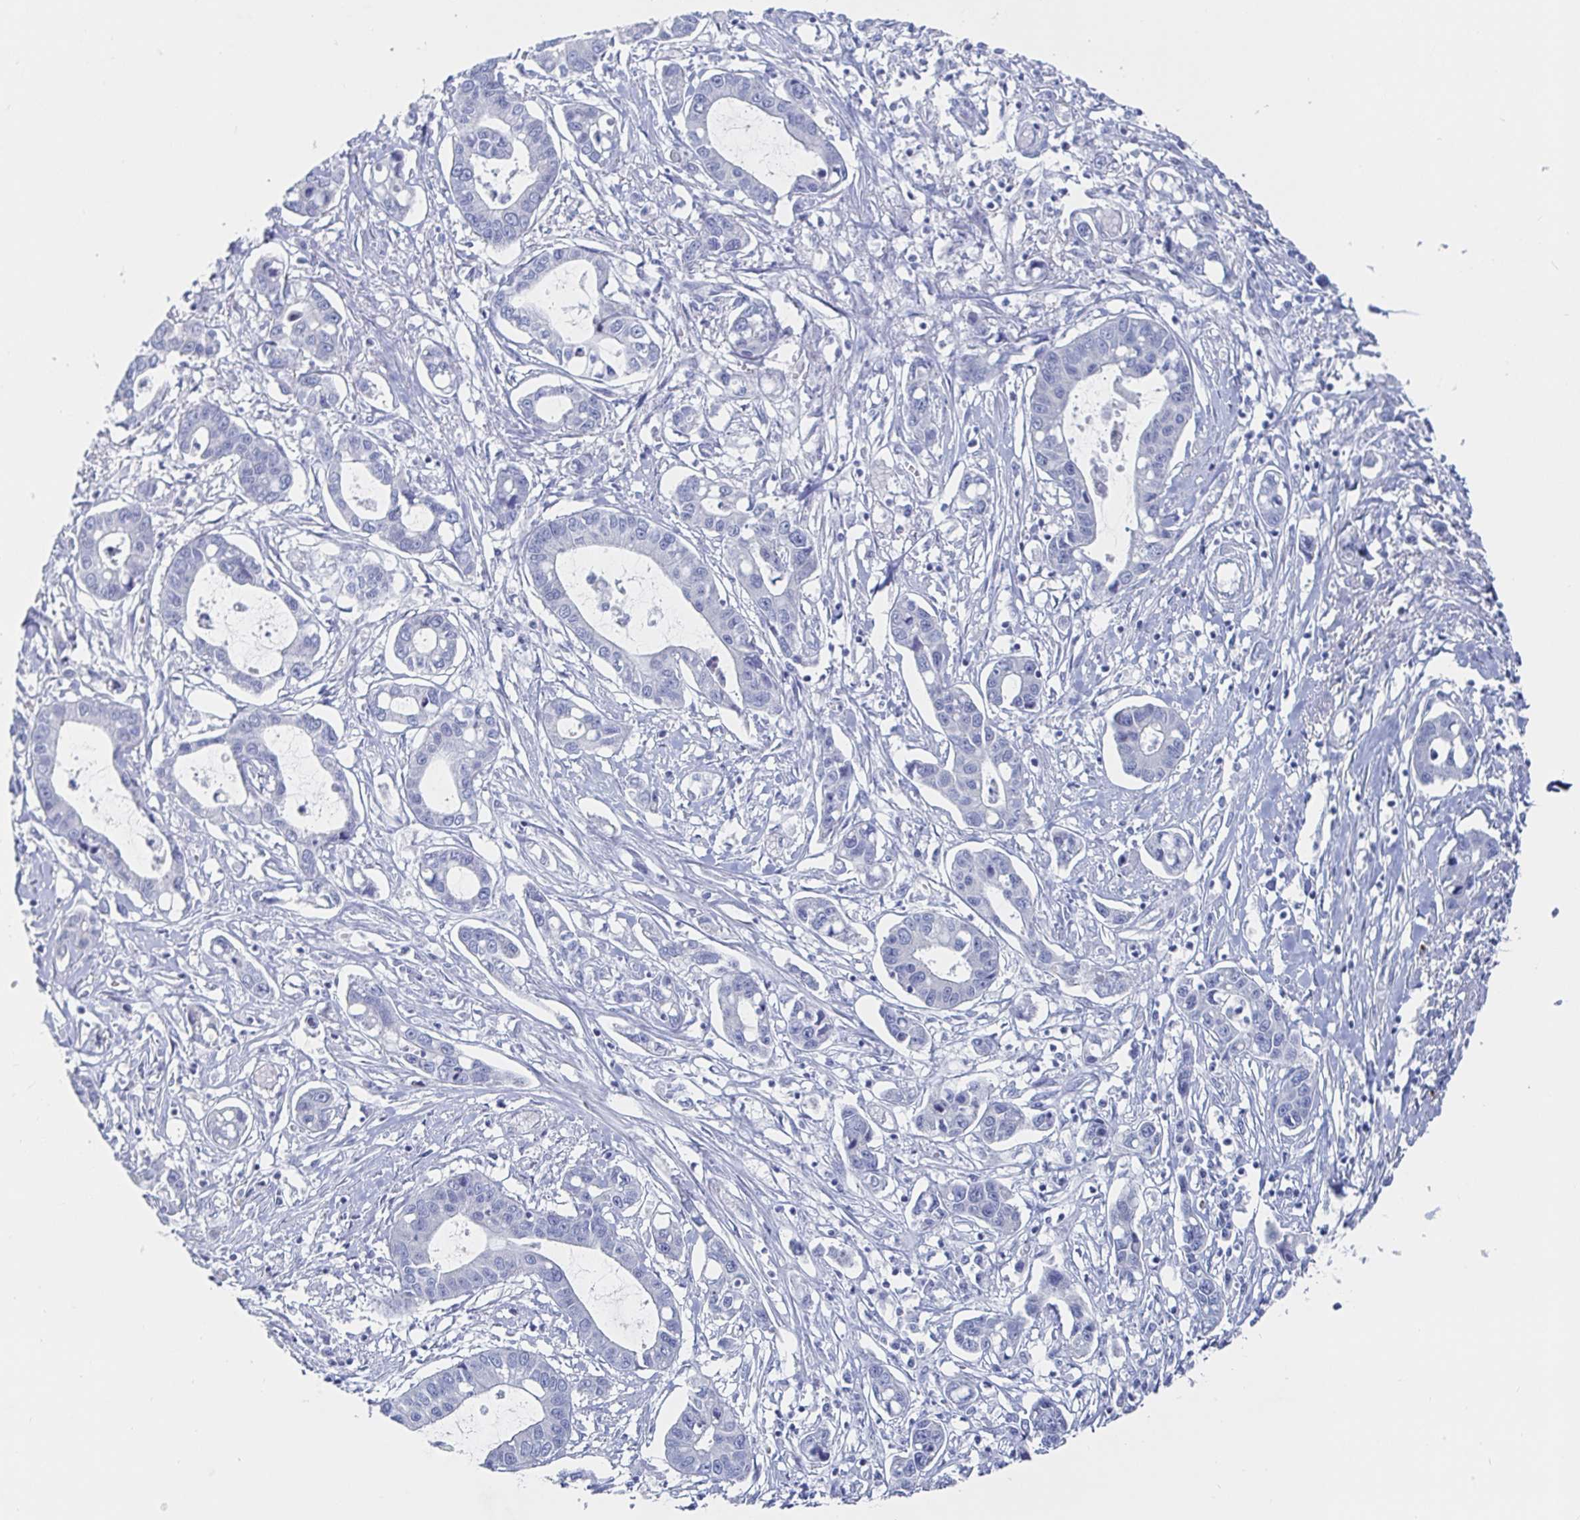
{"staining": {"intensity": "negative", "quantity": "none", "location": "none"}, "tissue": "liver cancer", "cell_type": "Tumor cells", "image_type": "cancer", "snomed": [{"axis": "morphology", "description": "Cholangiocarcinoma"}, {"axis": "topography", "description": "Liver"}], "caption": "High power microscopy image of an IHC image of cholangiocarcinoma (liver), revealing no significant positivity in tumor cells. The staining is performed using DAB (3,3'-diaminobenzidine) brown chromogen with nuclei counter-stained in using hematoxylin.", "gene": "PACSIN1", "patient": {"sex": "male", "age": 58}}